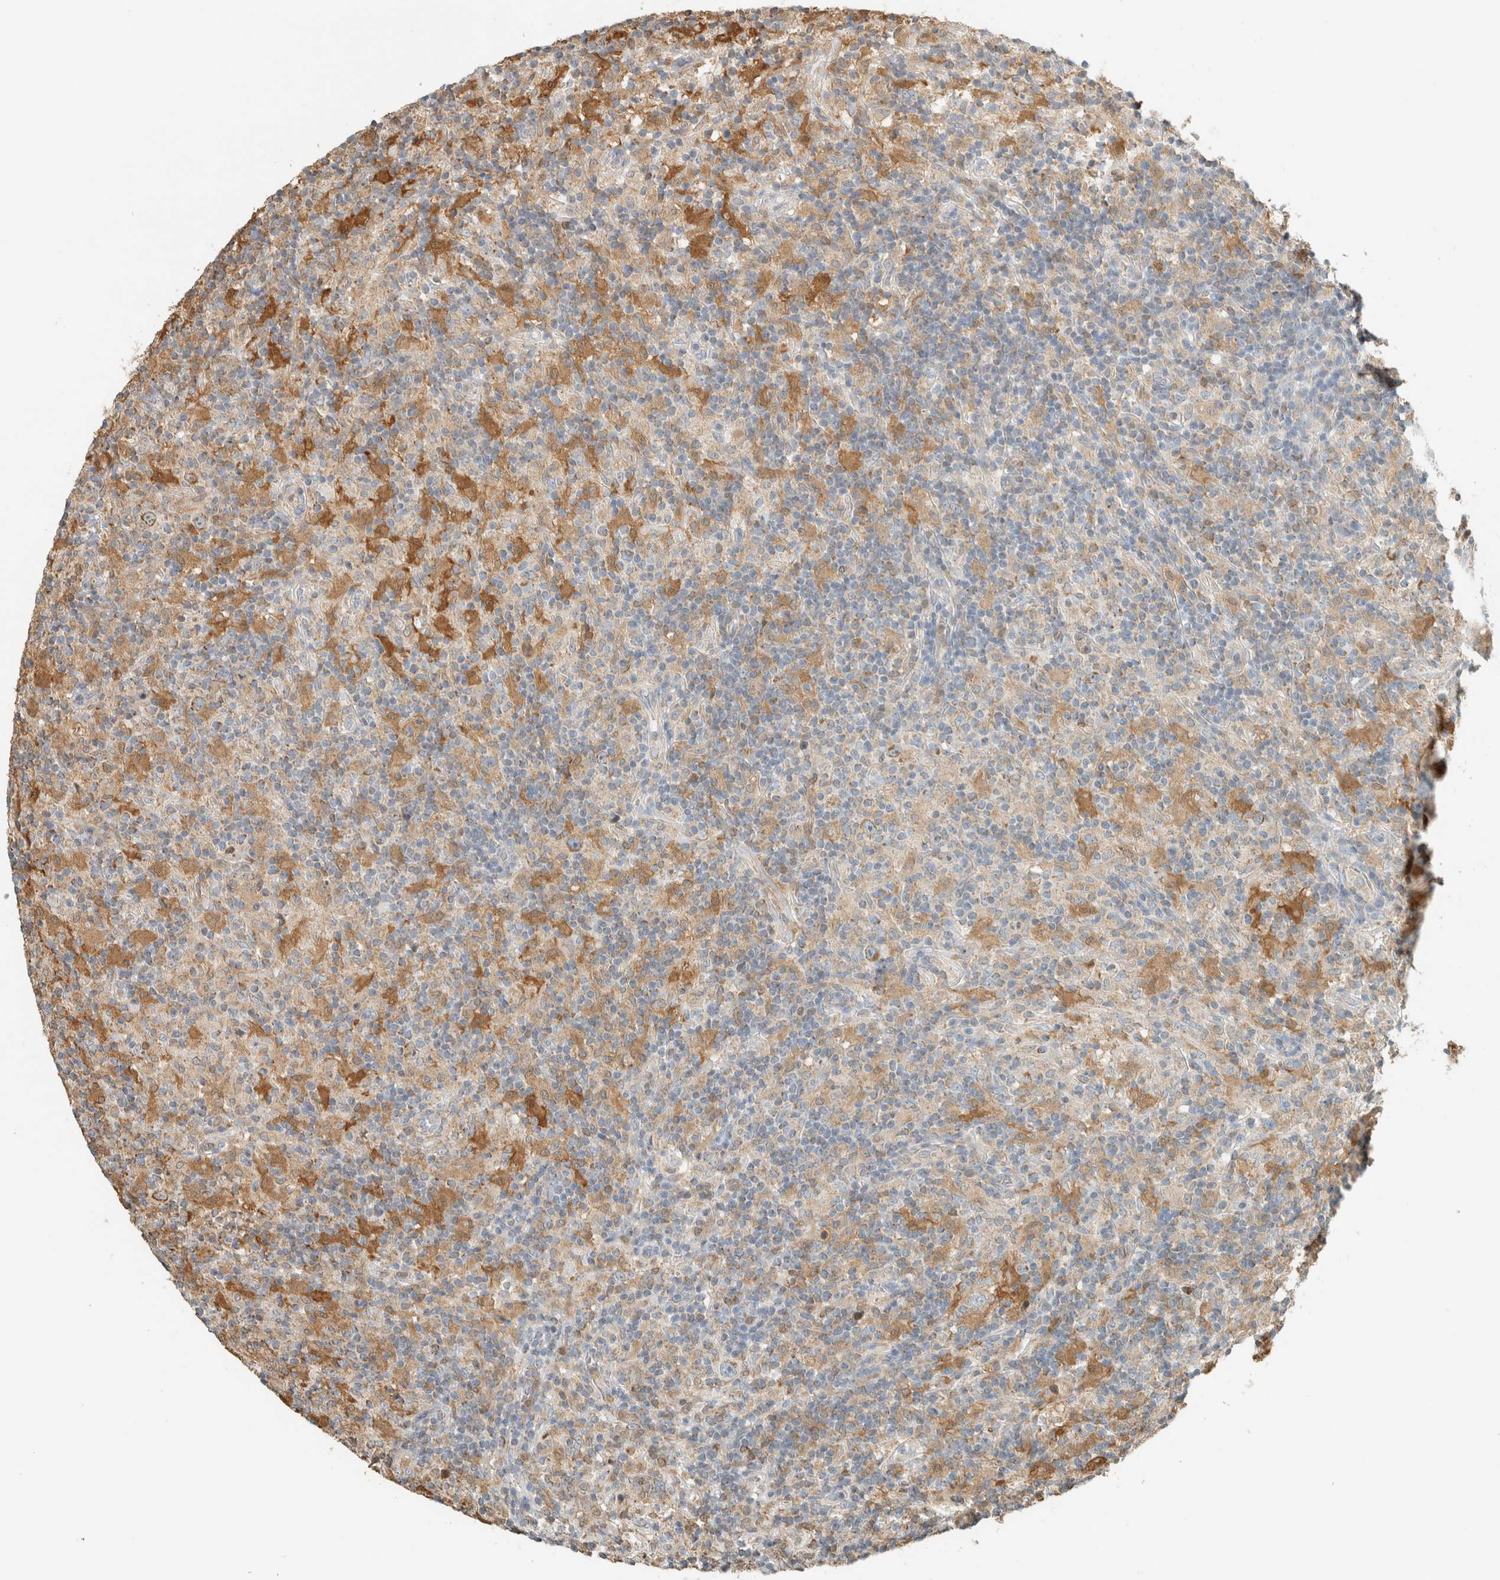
{"staining": {"intensity": "moderate", "quantity": "25%-75%", "location": "cytoplasmic/membranous"}, "tissue": "lymphoma", "cell_type": "Tumor cells", "image_type": "cancer", "snomed": [{"axis": "morphology", "description": "Hodgkin's disease, NOS"}, {"axis": "topography", "description": "Lymph node"}], "caption": "This micrograph displays lymphoma stained with IHC to label a protein in brown. The cytoplasmic/membranous of tumor cells show moderate positivity for the protein. Nuclei are counter-stained blue.", "gene": "CAPG", "patient": {"sex": "male", "age": 70}}